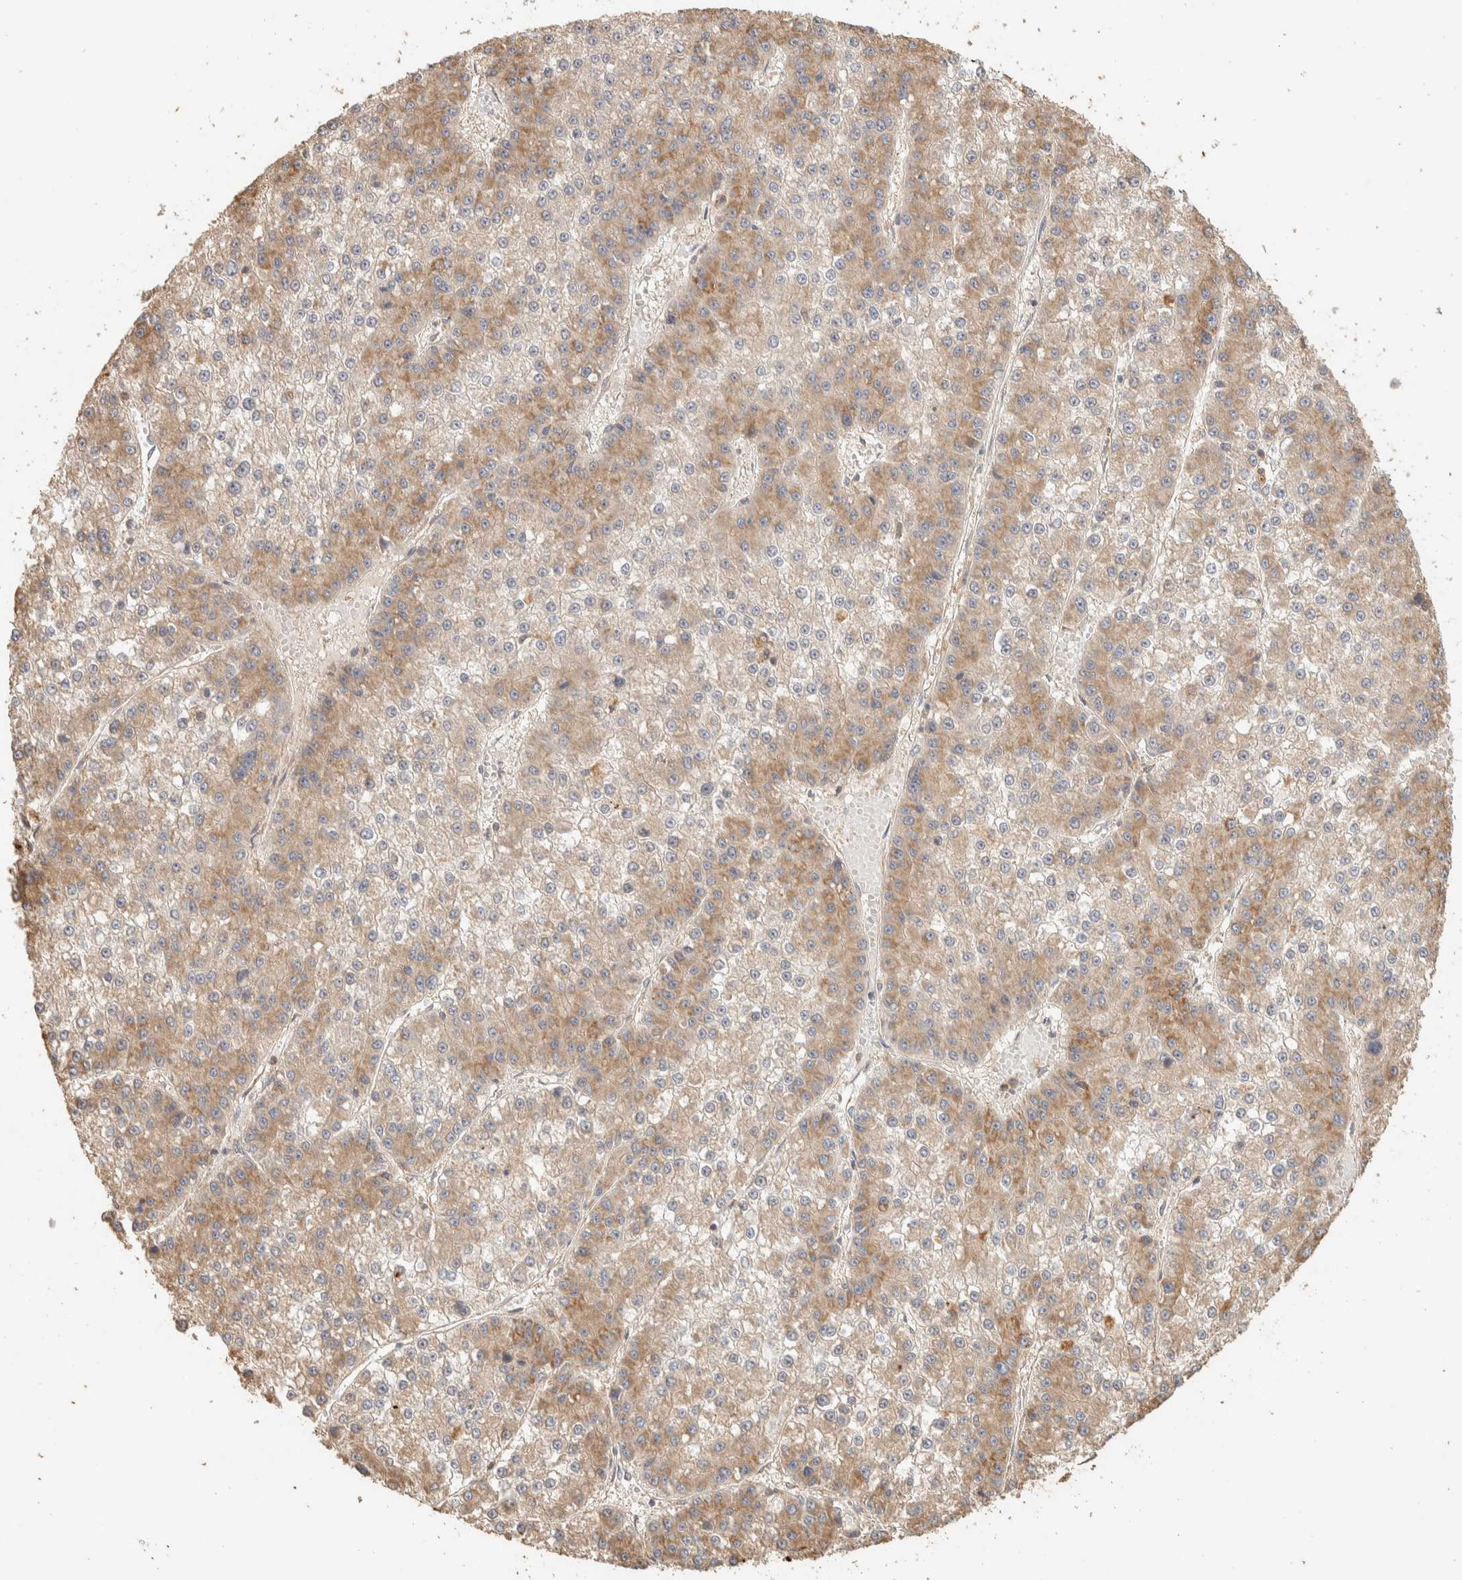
{"staining": {"intensity": "weak", "quantity": "25%-75%", "location": "cytoplasmic/membranous"}, "tissue": "liver cancer", "cell_type": "Tumor cells", "image_type": "cancer", "snomed": [{"axis": "morphology", "description": "Carcinoma, Hepatocellular, NOS"}, {"axis": "topography", "description": "Liver"}], "caption": "This micrograph displays liver hepatocellular carcinoma stained with immunohistochemistry (IHC) to label a protein in brown. The cytoplasmic/membranous of tumor cells show weak positivity for the protein. Nuclei are counter-stained blue.", "gene": "EXOC7", "patient": {"sex": "female", "age": 73}}